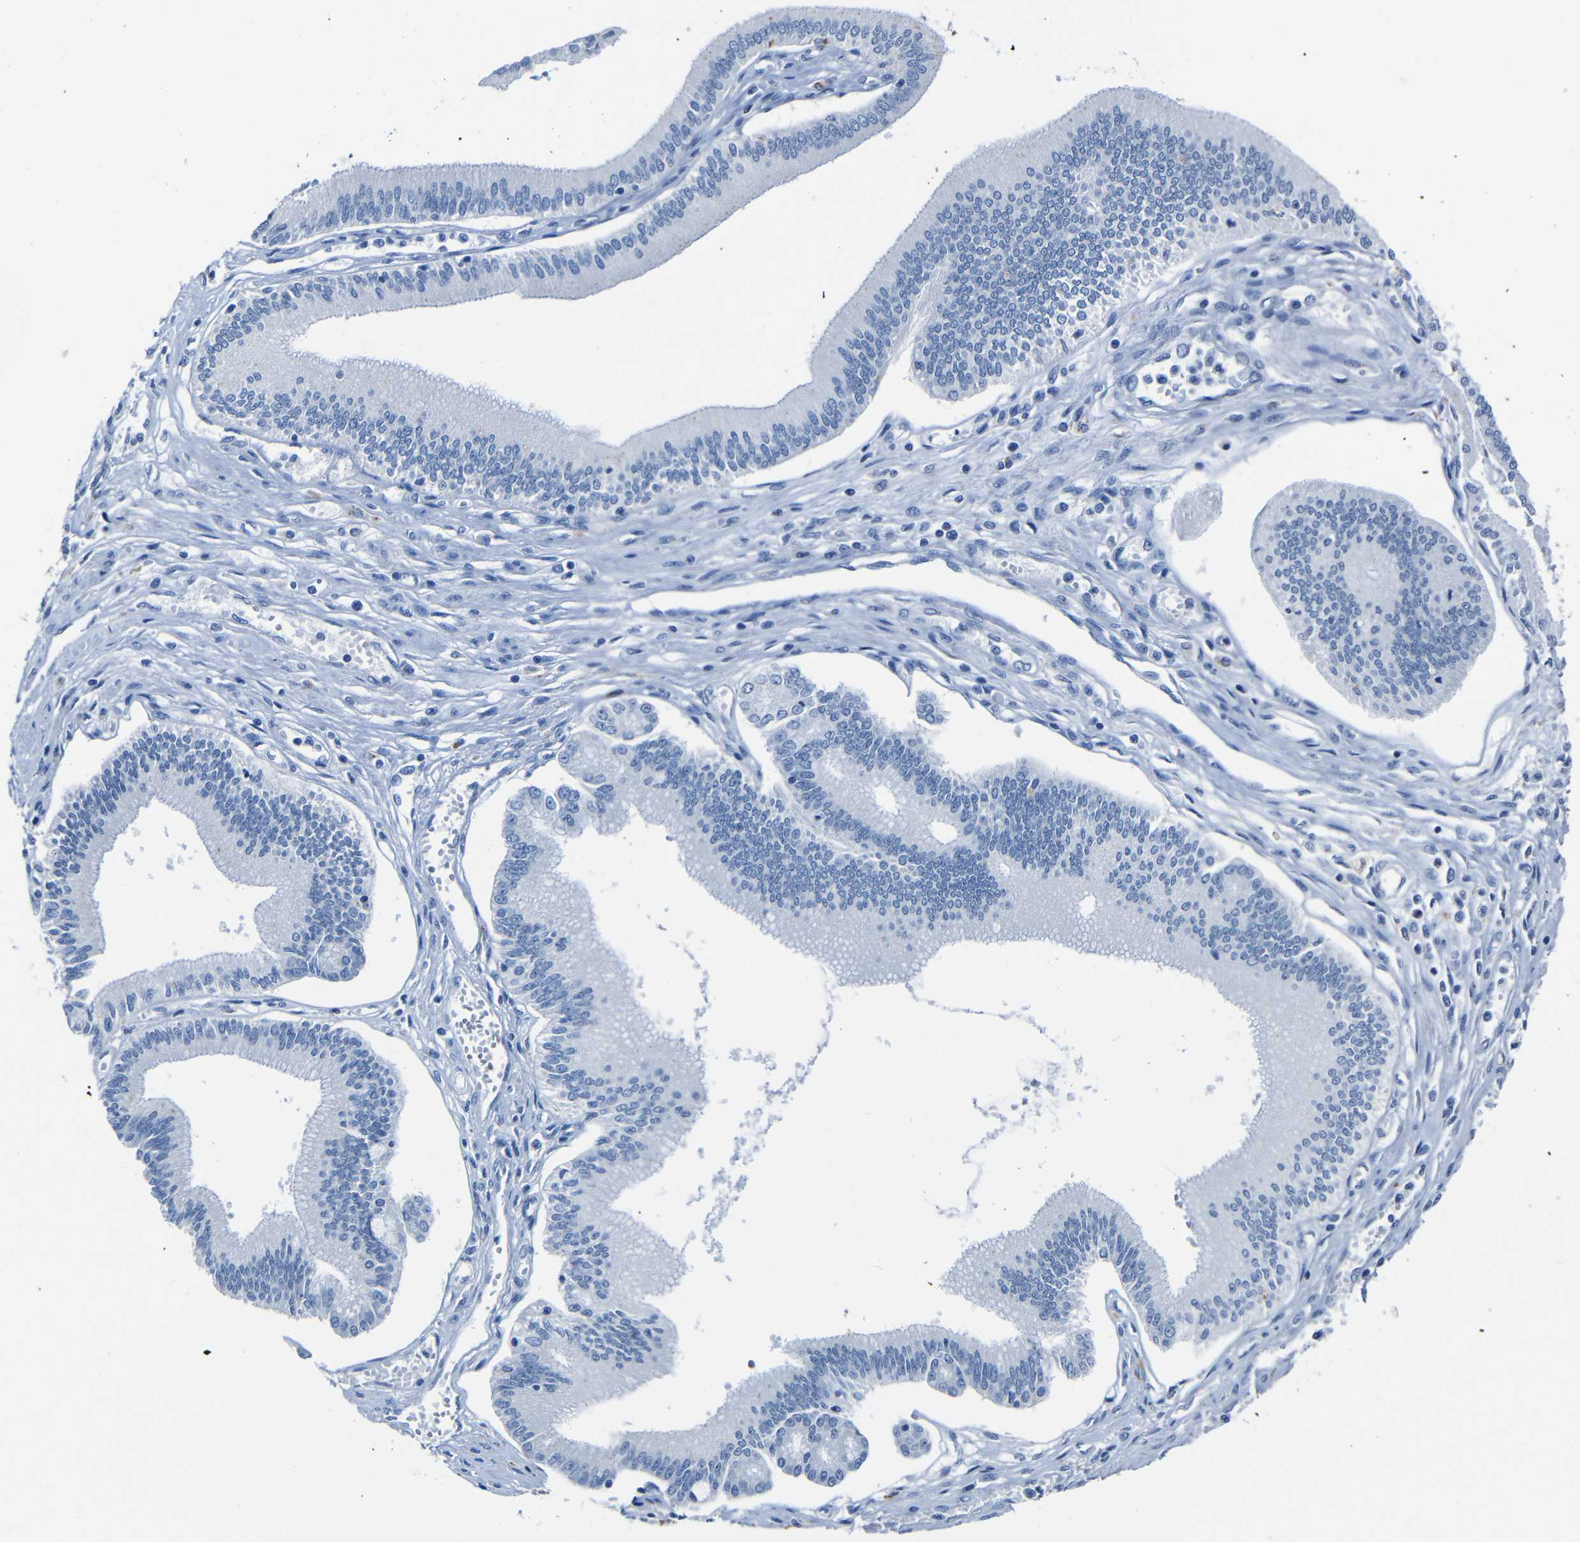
{"staining": {"intensity": "negative", "quantity": "none", "location": "none"}, "tissue": "pancreatic cancer", "cell_type": "Tumor cells", "image_type": "cancer", "snomed": [{"axis": "morphology", "description": "Adenocarcinoma, NOS"}, {"axis": "topography", "description": "Pancreas"}], "caption": "Pancreatic cancer (adenocarcinoma) was stained to show a protein in brown. There is no significant expression in tumor cells.", "gene": "CLDN11", "patient": {"sex": "male", "age": 56}}